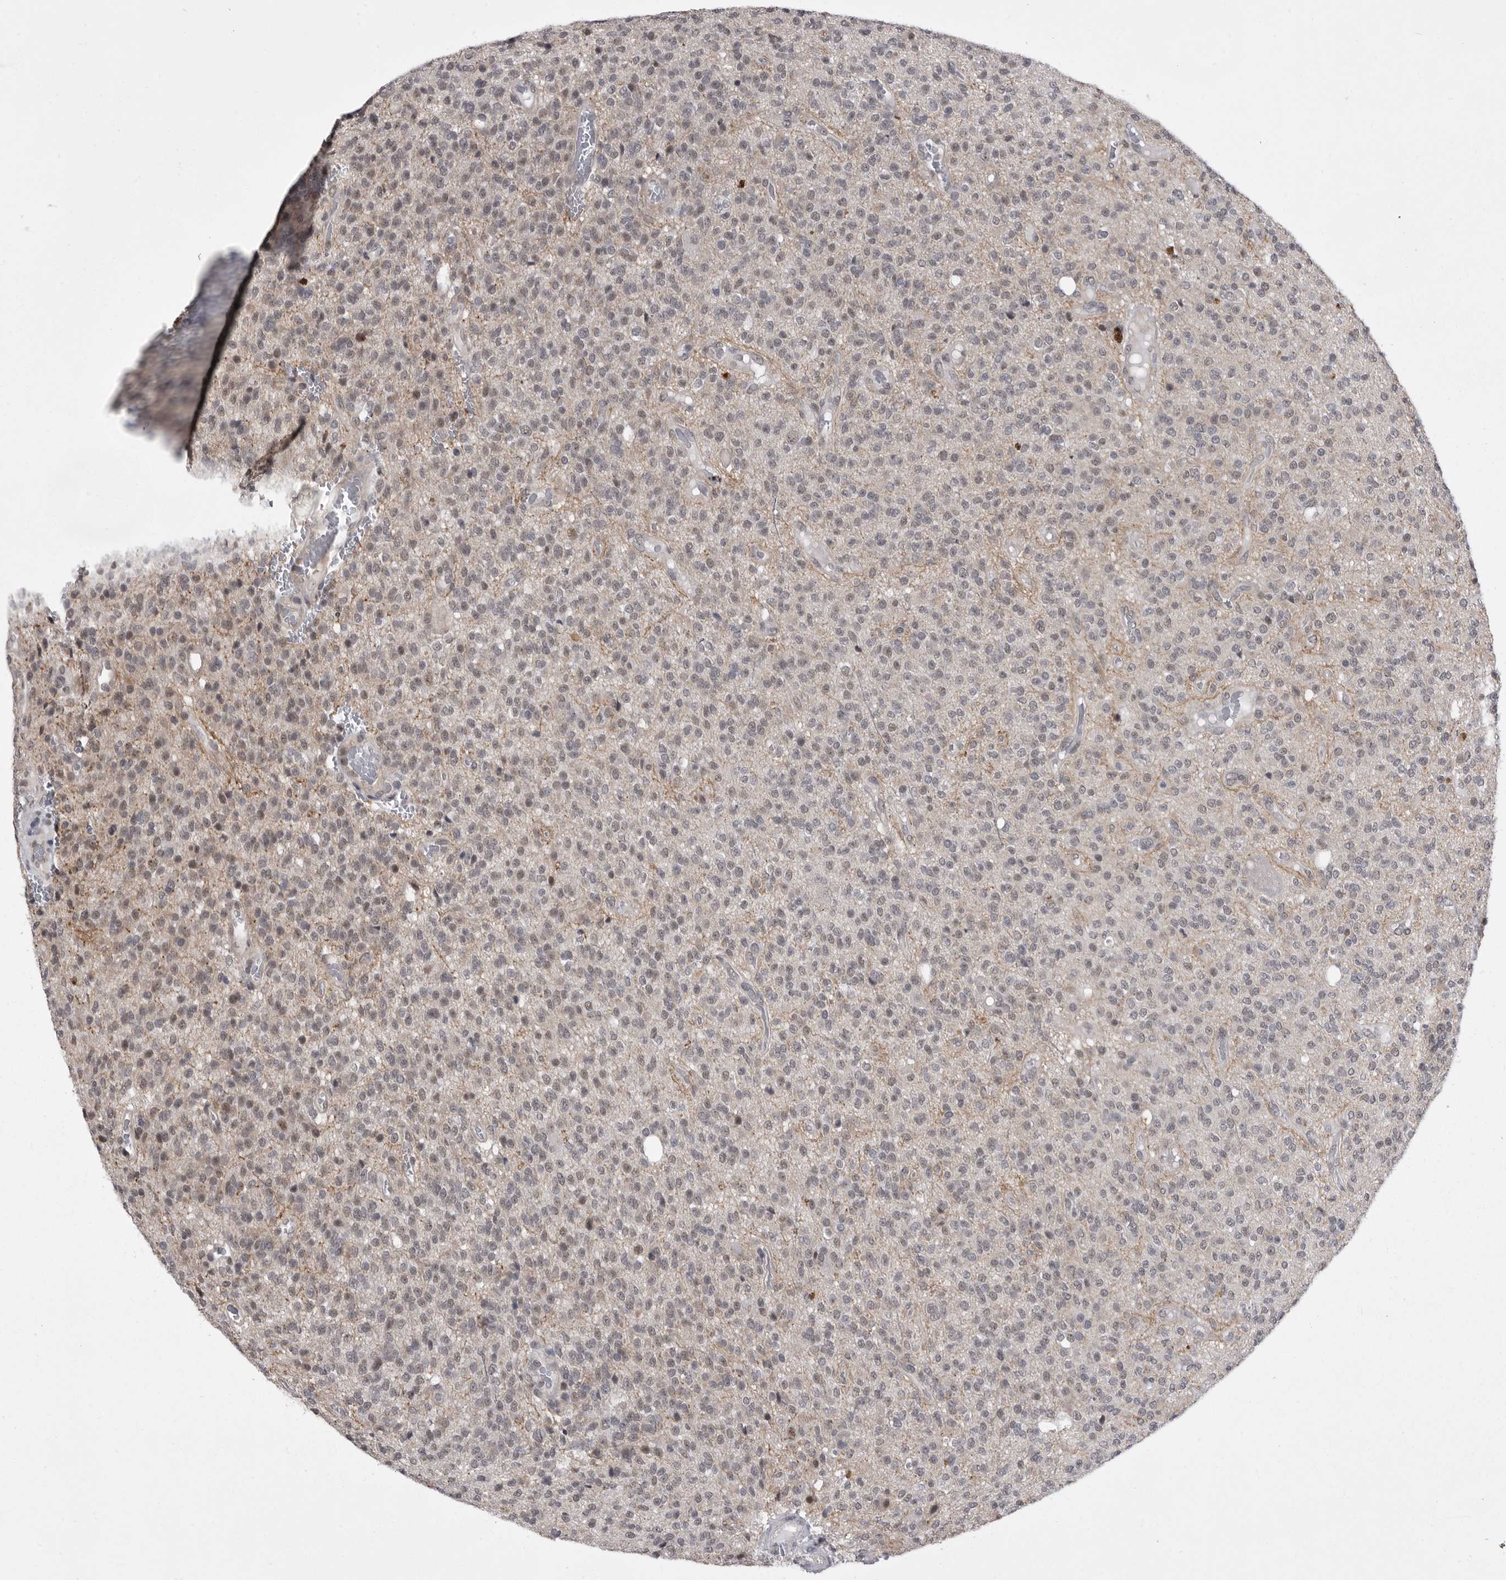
{"staining": {"intensity": "weak", "quantity": "<25%", "location": "nuclear"}, "tissue": "glioma", "cell_type": "Tumor cells", "image_type": "cancer", "snomed": [{"axis": "morphology", "description": "Glioma, malignant, High grade"}, {"axis": "topography", "description": "Brain"}], "caption": "Tumor cells are negative for brown protein staining in malignant glioma (high-grade).", "gene": "PRPF3", "patient": {"sex": "male", "age": 34}}